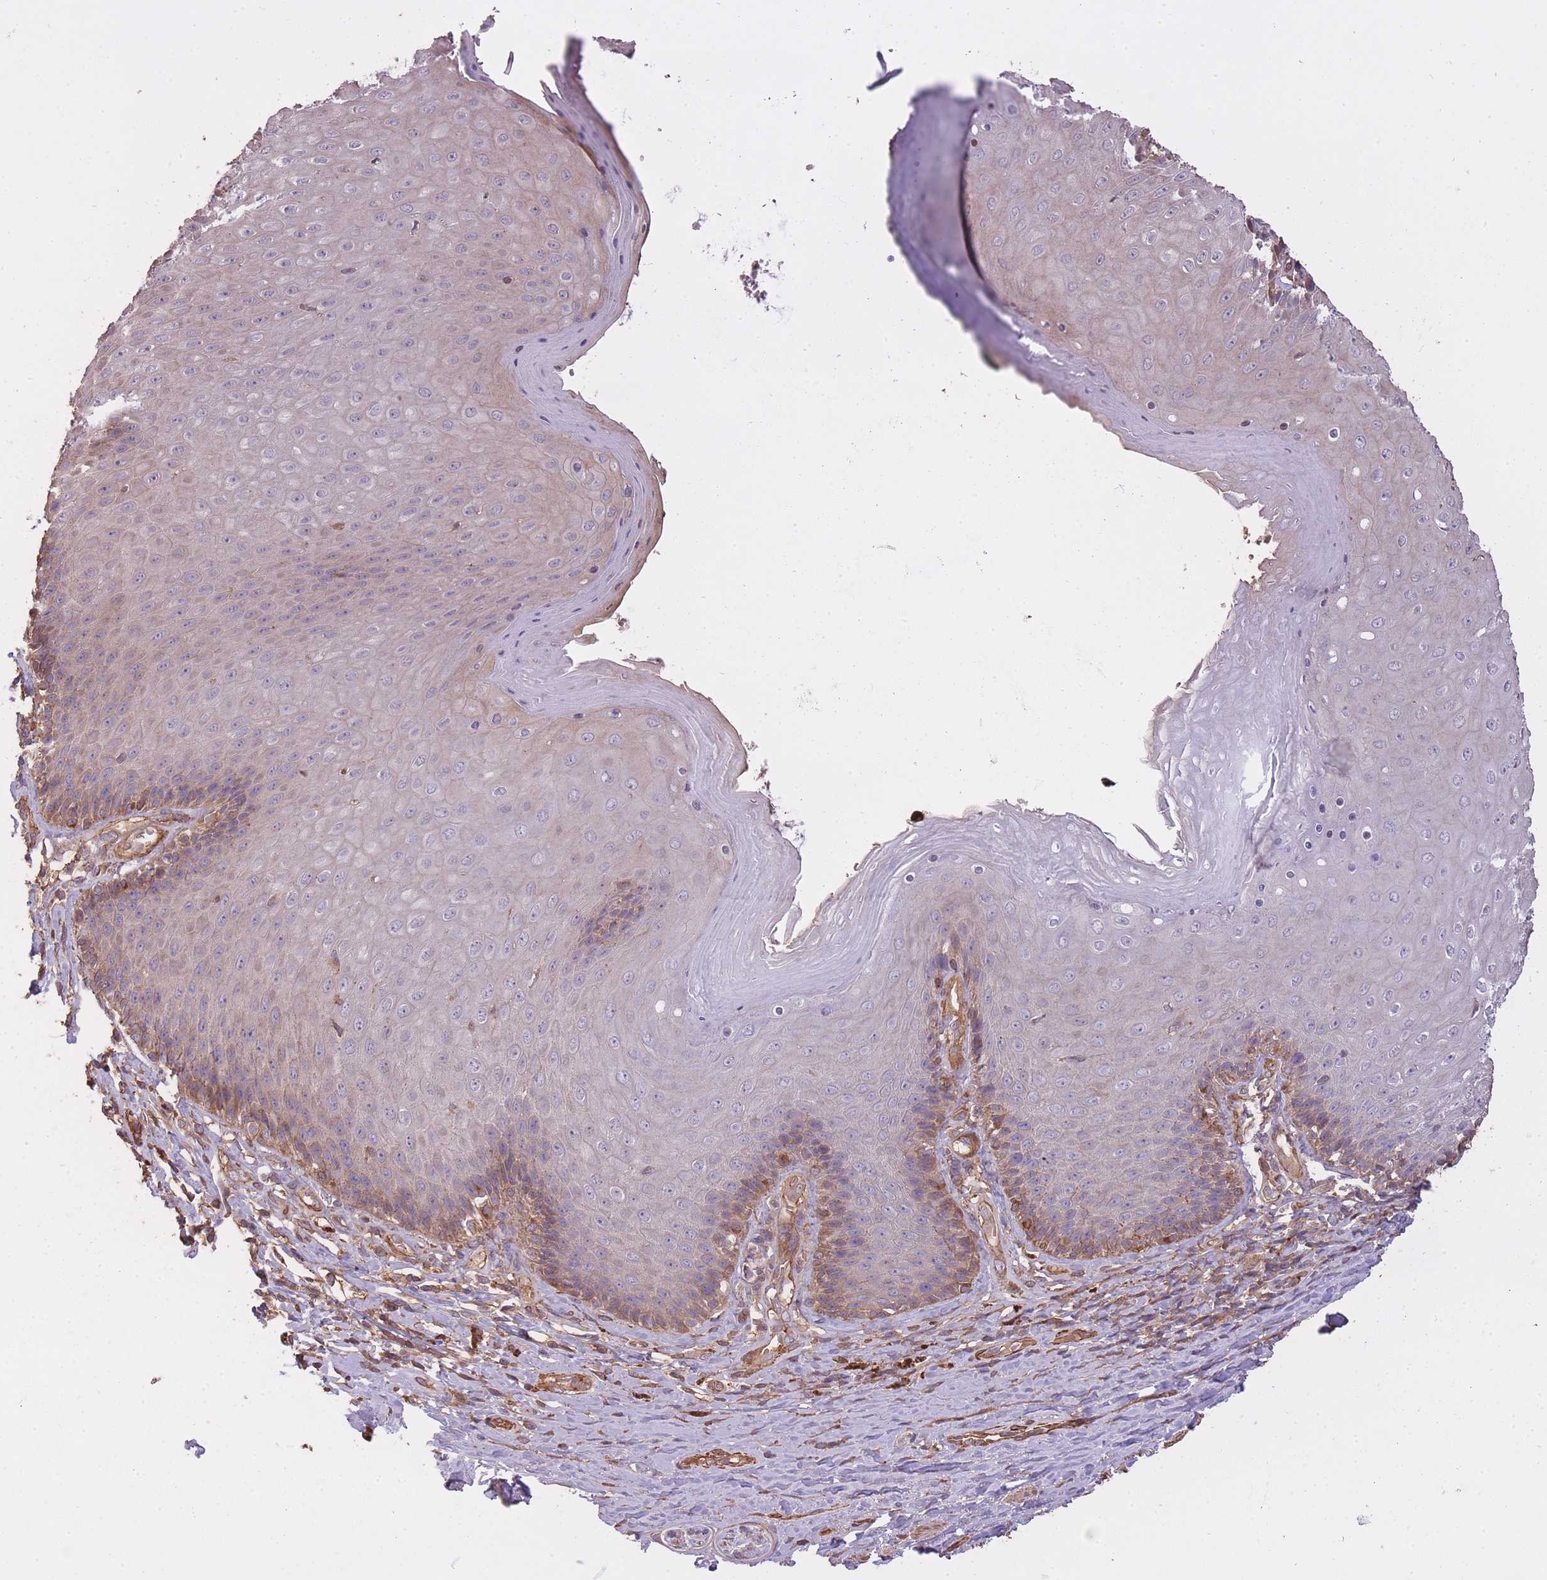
{"staining": {"intensity": "moderate", "quantity": "25%-75%", "location": "cytoplasmic/membranous"}, "tissue": "skin", "cell_type": "Epidermal cells", "image_type": "normal", "snomed": [{"axis": "morphology", "description": "Normal tissue, NOS"}, {"axis": "topography", "description": "Anal"}, {"axis": "topography", "description": "Peripheral nerve tissue"}], "caption": "Immunohistochemical staining of normal human skin displays medium levels of moderate cytoplasmic/membranous positivity in about 25%-75% of epidermal cells.", "gene": "ARMH3", "patient": {"sex": "male", "age": 53}}